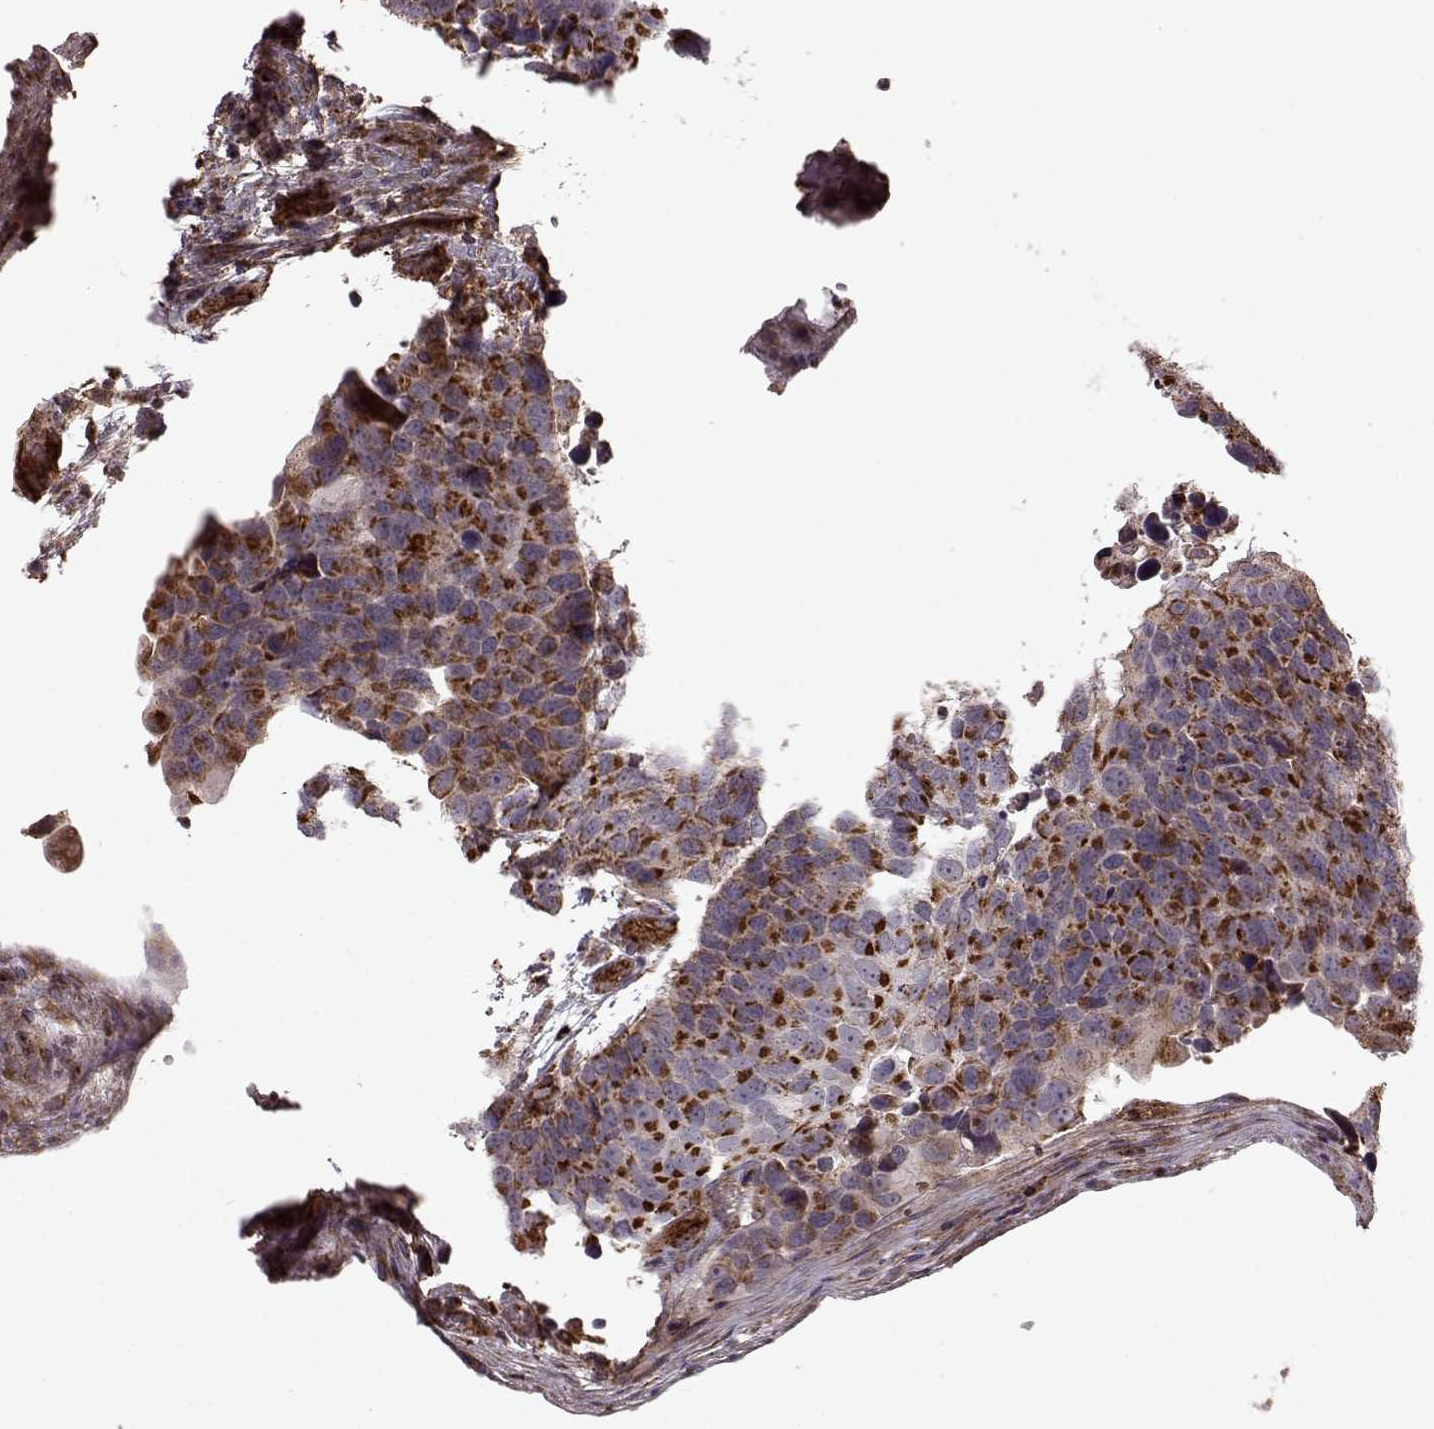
{"staining": {"intensity": "moderate", "quantity": "25%-75%", "location": "cytoplasmic/membranous"}, "tissue": "urothelial cancer", "cell_type": "Tumor cells", "image_type": "cancer", "snomed": [{"axis": "morphology", "description": "Urothelial carcinoma, High grade"}, {"axis": "topography", "description": "Urinary bladder"}], "caption": "Immunohistochemical staining of urothelial cancer shows medium levels of moderate cytoplasmic/membranous protein positivity in about 25%-75% of tumor cells.", "gene": "FXN", "patient": {"sex": "male", "age": 60}}